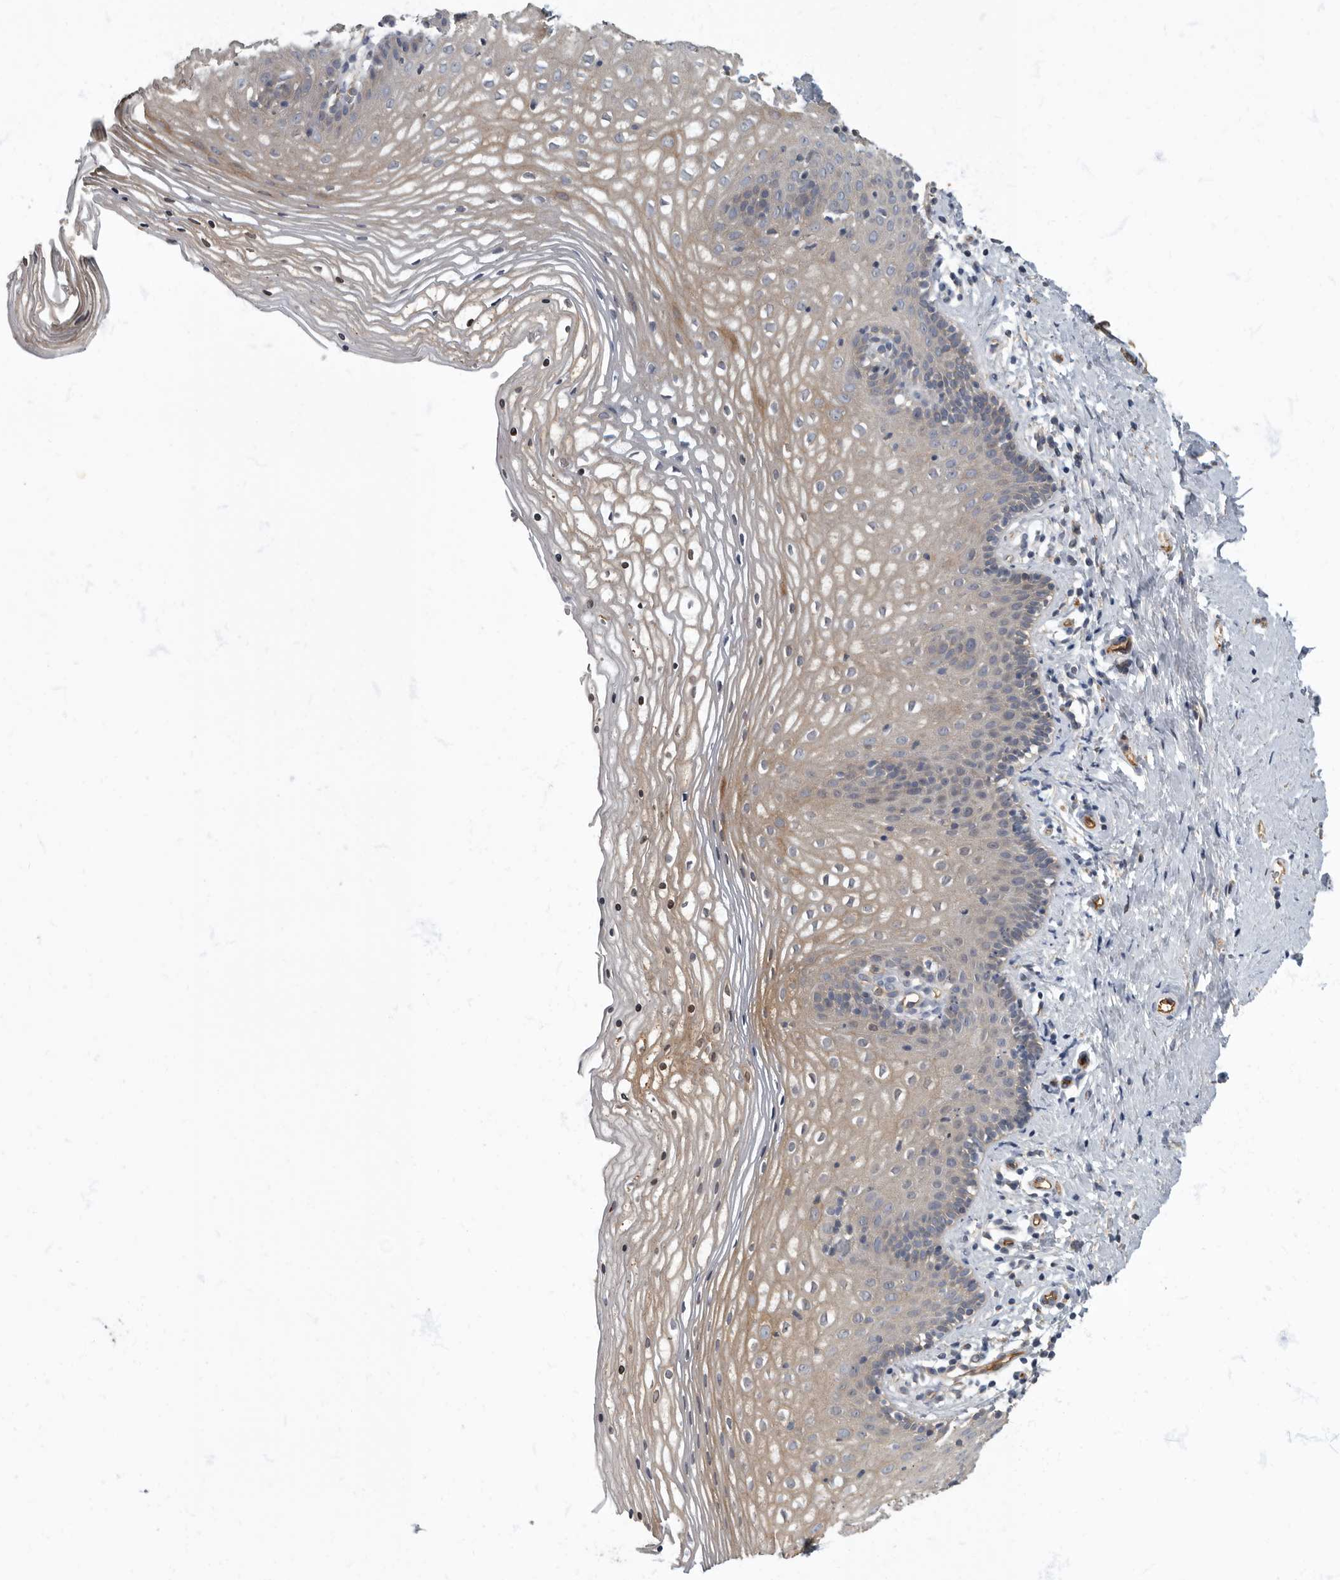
{"staining": {"intensity": "weak", "quantity": "25%-75%", "location": "cytoplasmic/membranous"}, "tissue": "vagina", "cell_type": "Squamous epithelial cells", "image_type": "normal", "snomed": [{"axis": "morphology", "description": "Normal tissue, NOS"}, {"axis": "topography", "description": "Vagina"}], "caption": "Vagina stained with DAB IHC demonstrates low levels of weak cytoplasmic/membranous staining in about 25%-75% of squamous epithelial cells.", "gene": "PDK1", "patient": {"sex": "female", "age": 32}}